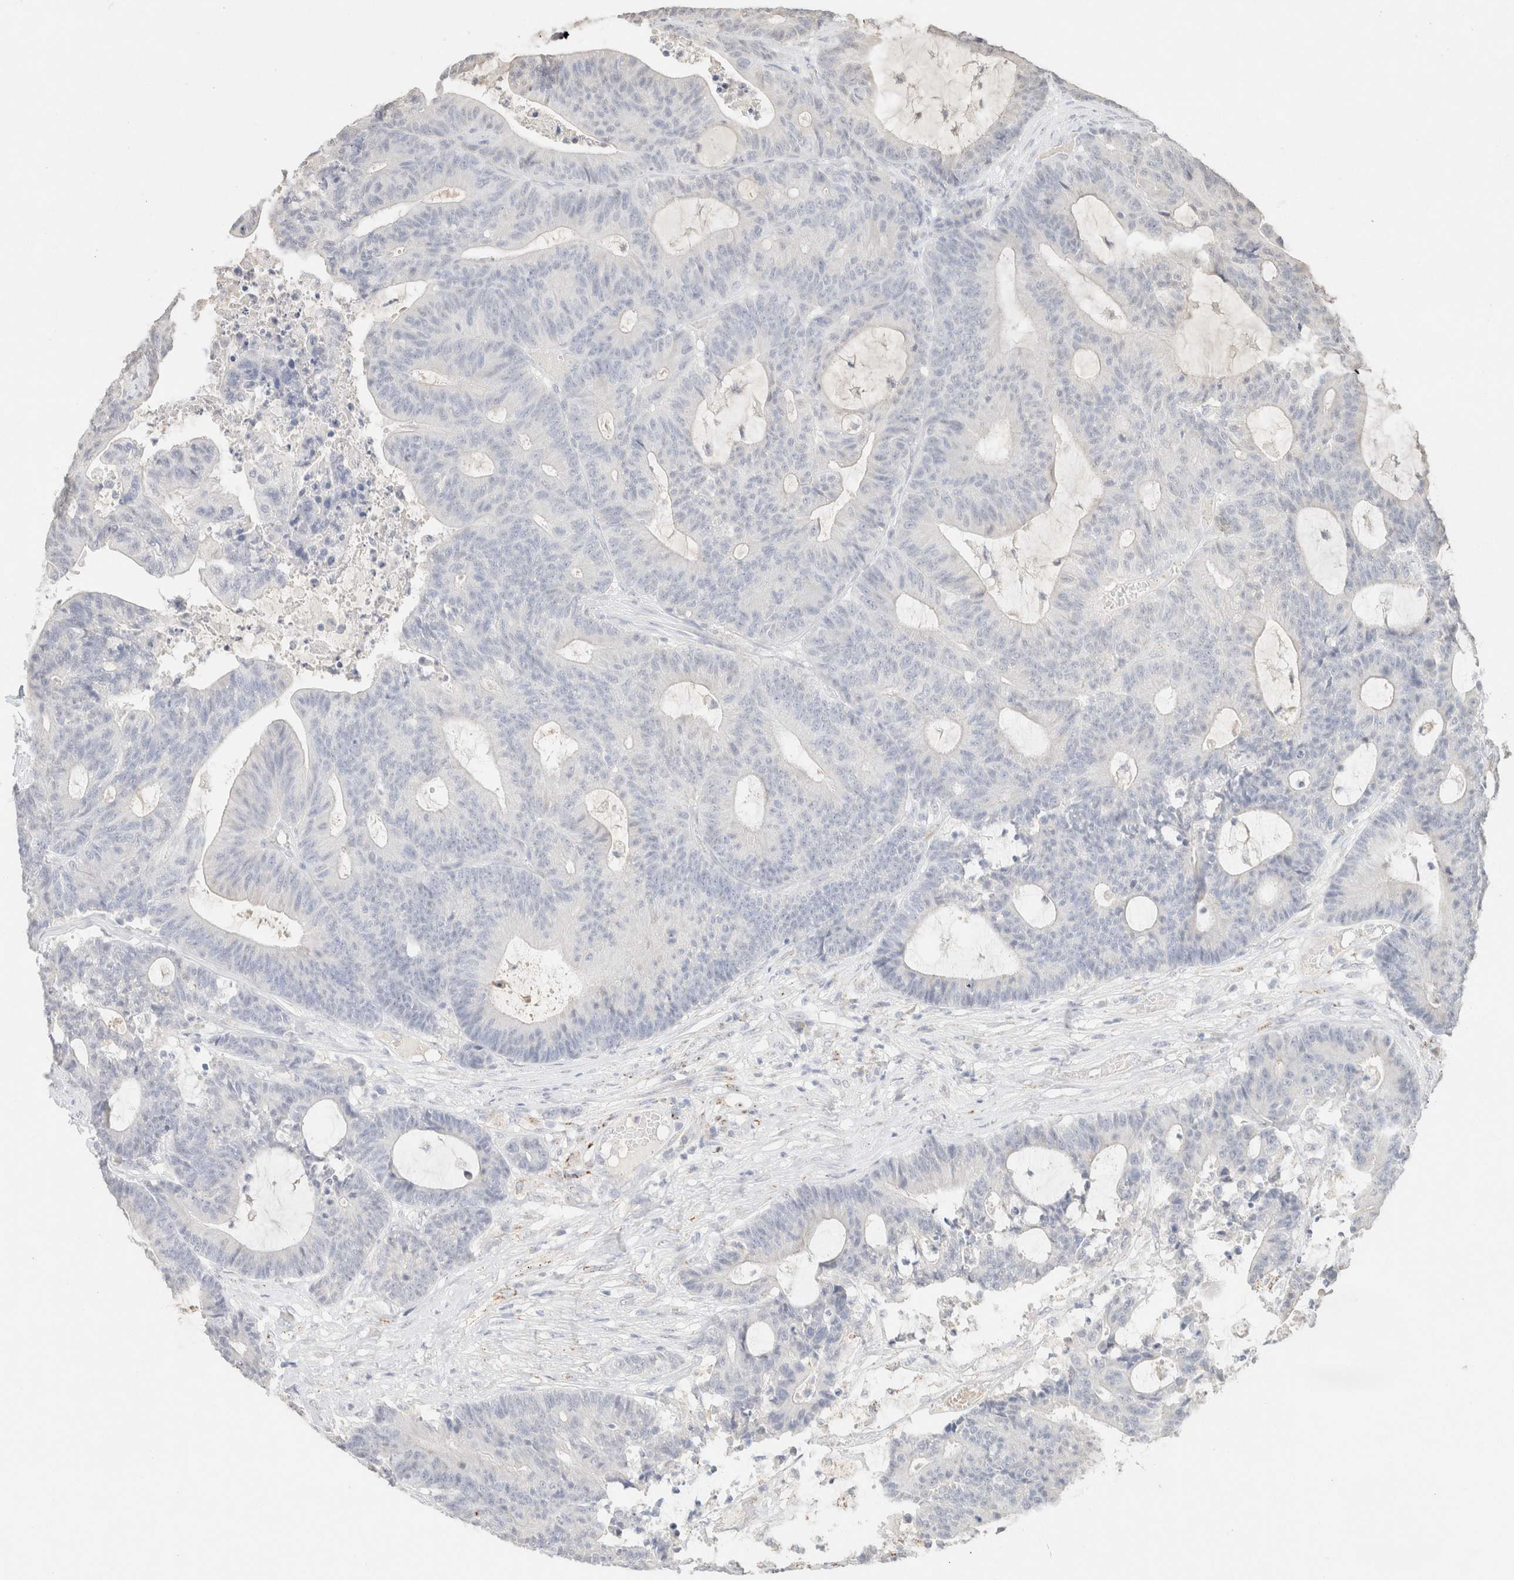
{"staining": {"intensity": "negative", "quantity": "none", "location": "none"}, "tissue": "colorectal cancer", "cell_type": "Tumor cells", "image_type": "cancer", "snomed": [{"axis": "morphology", "description": "Adenocarcinoma, NOS"}, {"axis": "topography", "description": "Colon"}], "caption": "Micrograph shows no significant protein expression in tumor cells of colorectal cancer. (Stains: DAB immunohistochemistry (IHC) with hematoxylin counter stain, Microscopy: brightfield microscopy at high magnification).", "gene": "CPA1", "patient": {"sex": "female", "age": 84}}